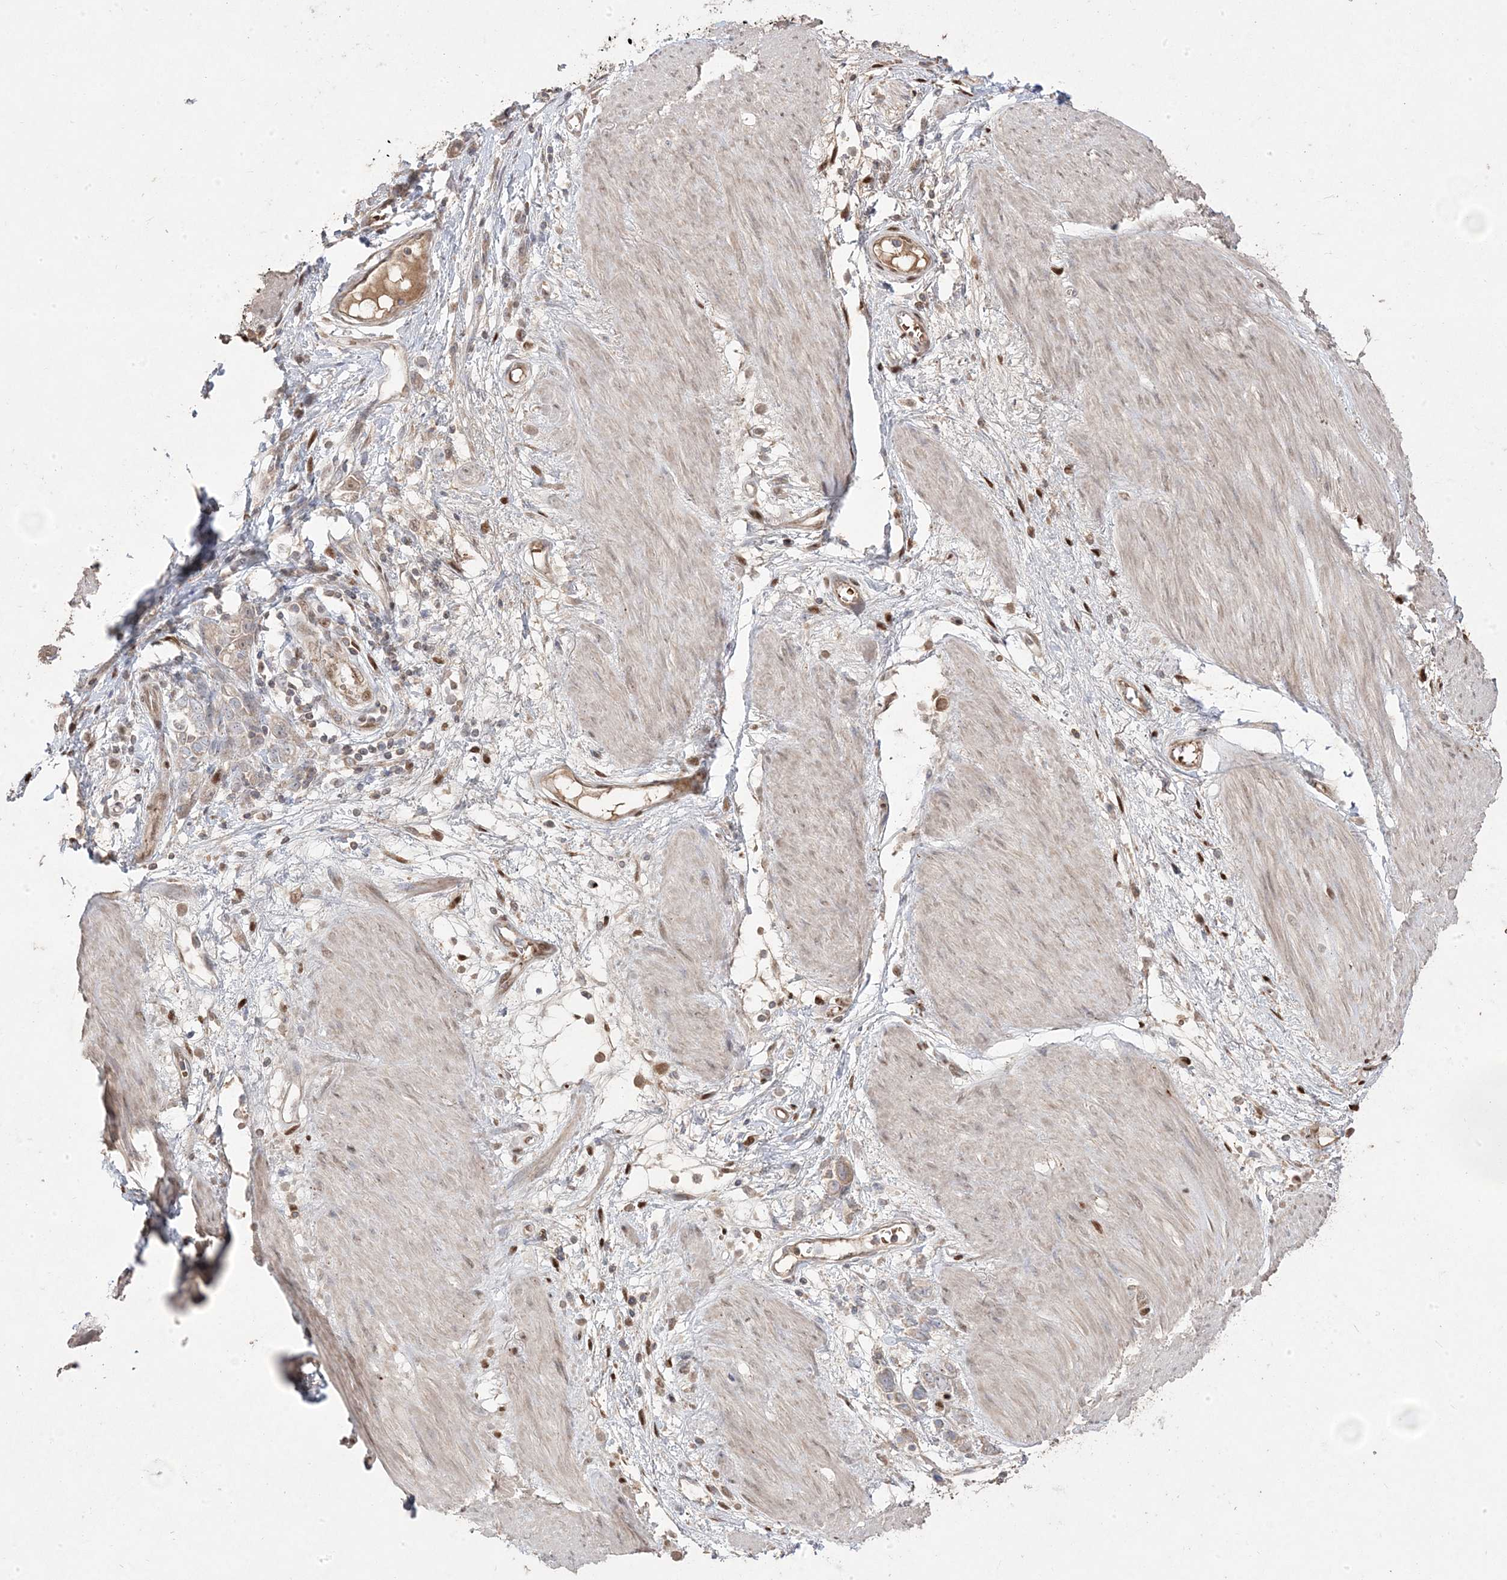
{"staining": {"intensity": "negative", "quantity": "none", "location": "none"}, "tissue": "stomach cancer", "cell_type": "Tumor cells", "image_type": "cancer", "snomed": [{"axis": "morphology", "description": "Adenocarcinoma, NOS"}, {"axis": "topography", "description": "Stomach"}], "caption": "Stomach cancer was stained to show a protein in brown. There is no significant expression in tumor cells. (DAB immunohistochemistry (IHC) with hematoxylin counter stain).", "gene": "PPOX", "patient": {"sex": "female", "age": 76}}